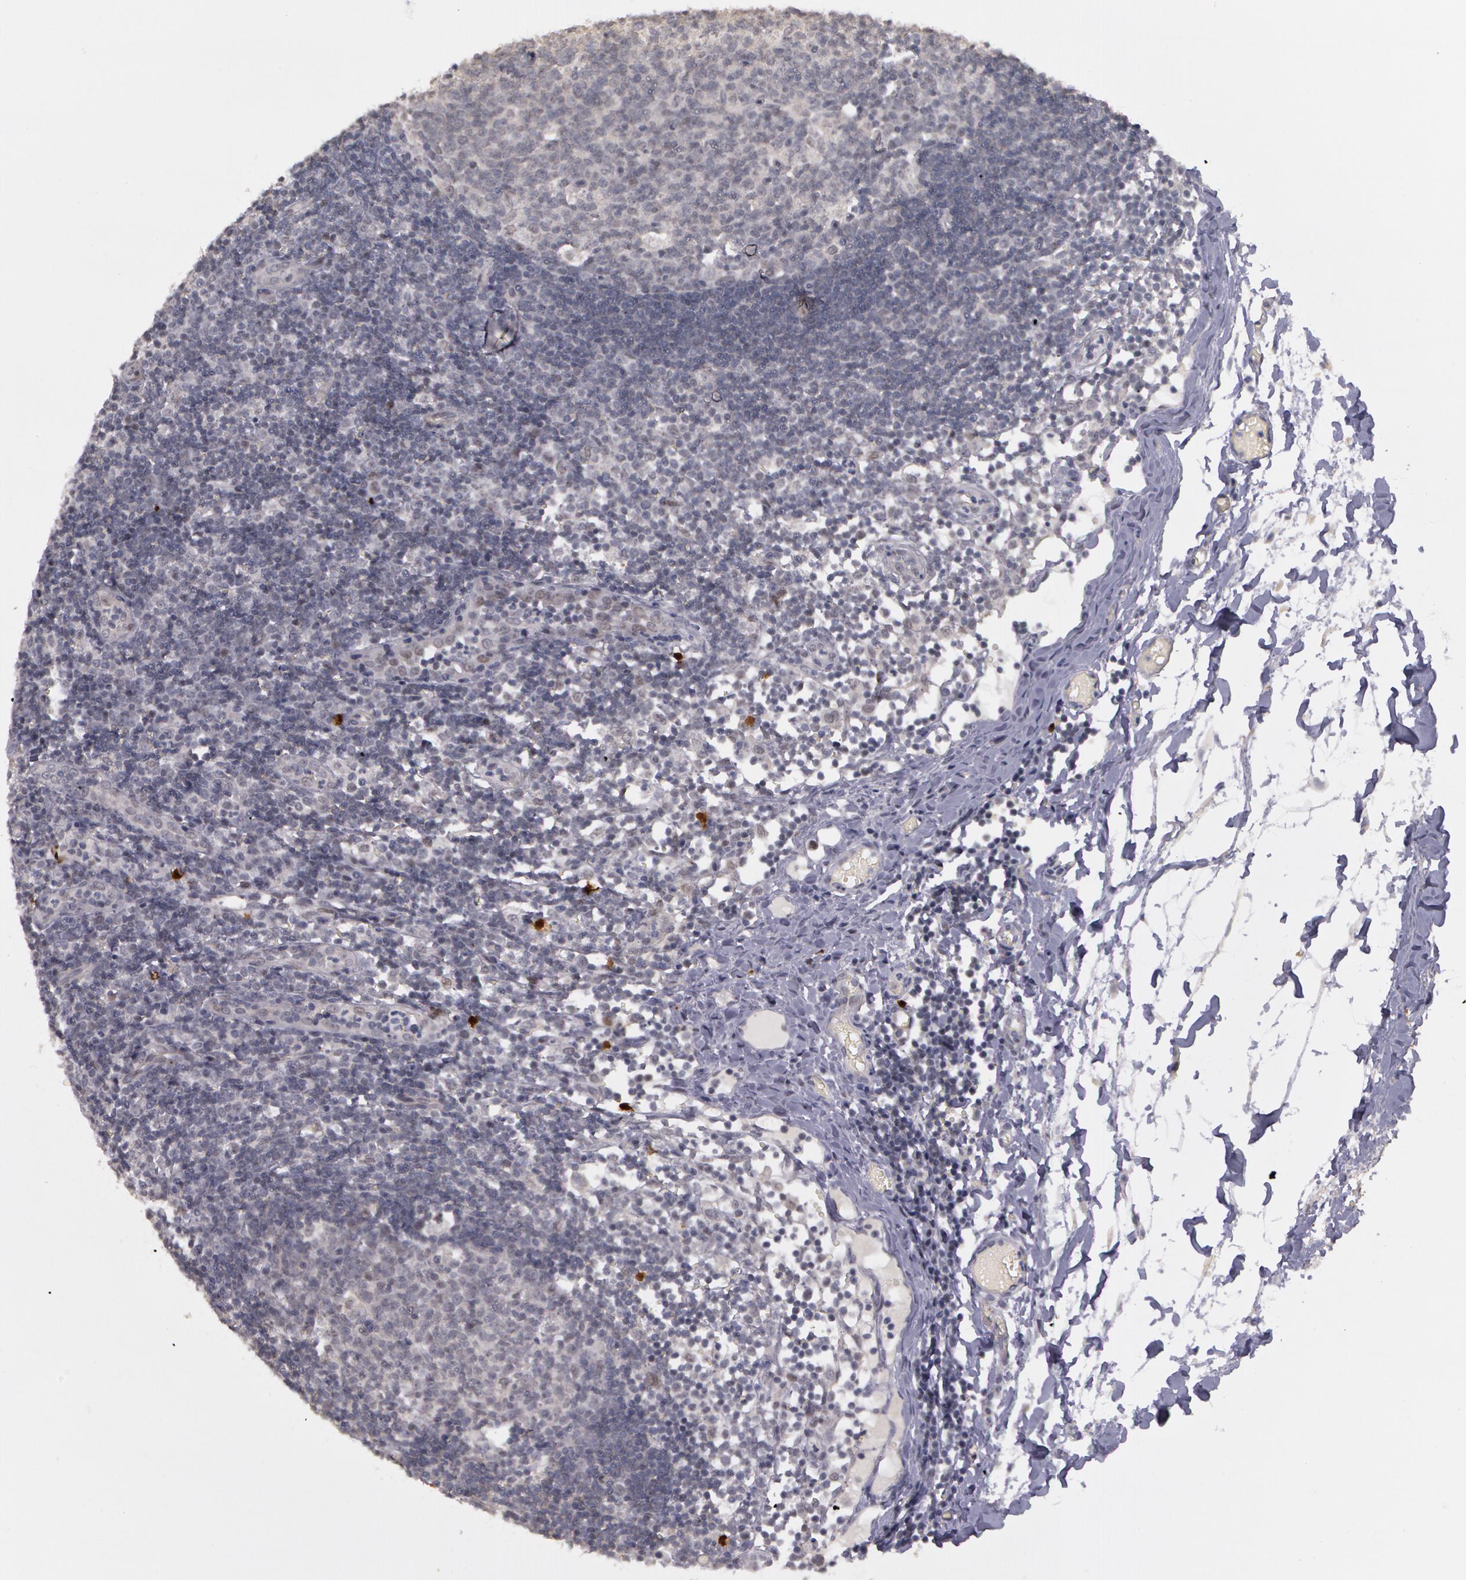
{"staining": {"intensity": "negative", "quantity": "none", "location": "none"}, "tissue": "lymph node", "cell_type": "Germinal center cells", "image_type": "normal", "snomed": [{"axis": "morphology", "description": "Normal tissue, NOS"}, {"axis": "morphology", "description": "Inflammation, NOS"}, {"axis": "topography", "description": "Lymph node"}, {"axis": "topography", "description": "Salivary gland"}], "caption": "A high-resolution histopathology image shows immunohistochemistry (IHC) staining of normal lymph node, which exhibits no significant staining in germinal center cells.", "gene": "PRICKLE1", "patient": {"sex": "male", "age": 3}}